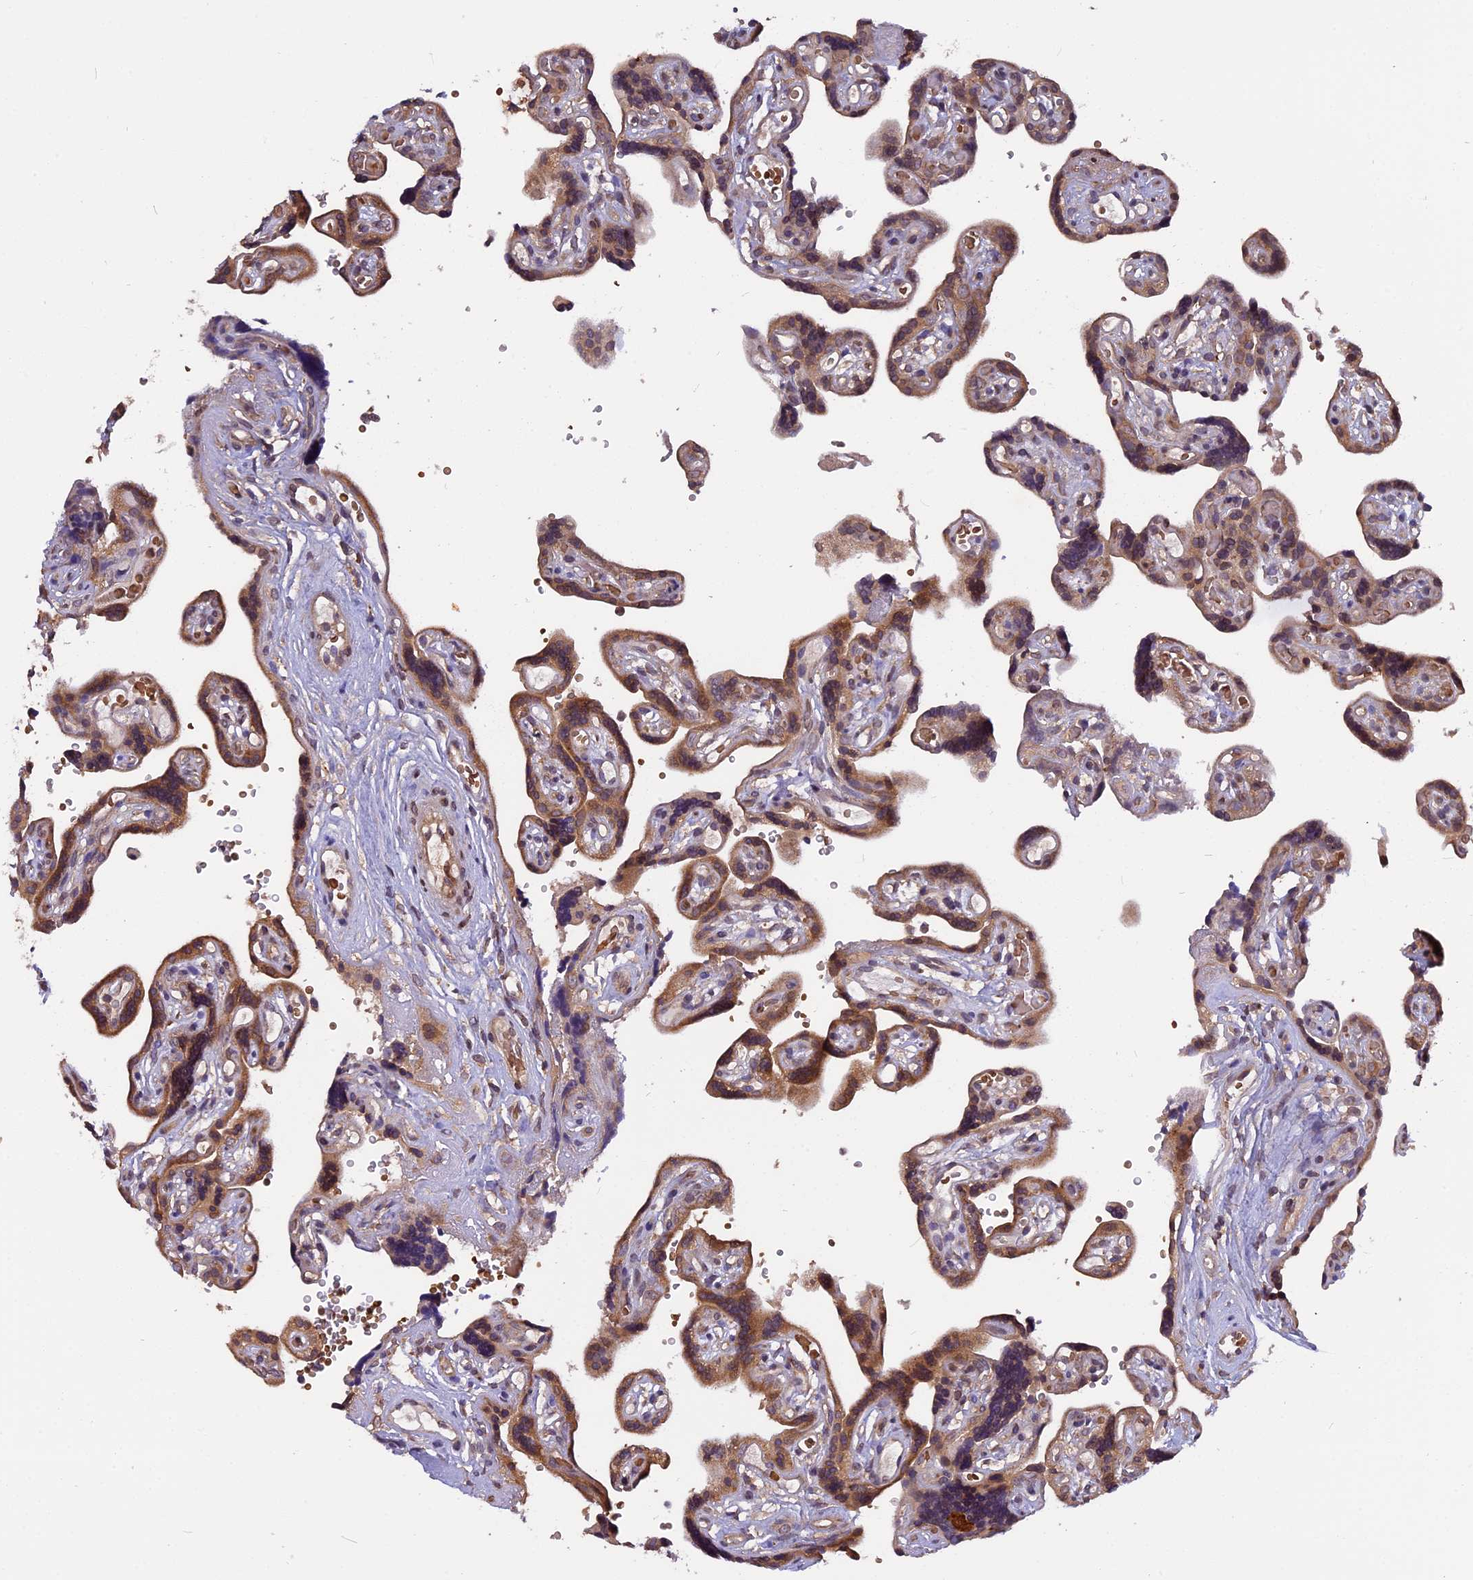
{"staining": {"intensity": "moderate", "quantity": ">75%", "location": "cytoplasmic/membranous,nuclear"}, "tissue": "placenta", "cell_type": "Trophoblastic cells", "image_type": "normal", "snomed": [{"axis": "morphology", "description": "Normal tissue, NOS"}, {"axis": "topography", "description": "Placenta"}], "caption": "About >75% of trophoblastic cells in normal human placenta exhibit moderate cytoplasmic/membranous,nuclear protein staining as visualized by brown immunohistochemical staining.", "gene": "CHMP2A", "patient": {"sex": "female", "age": 30}}